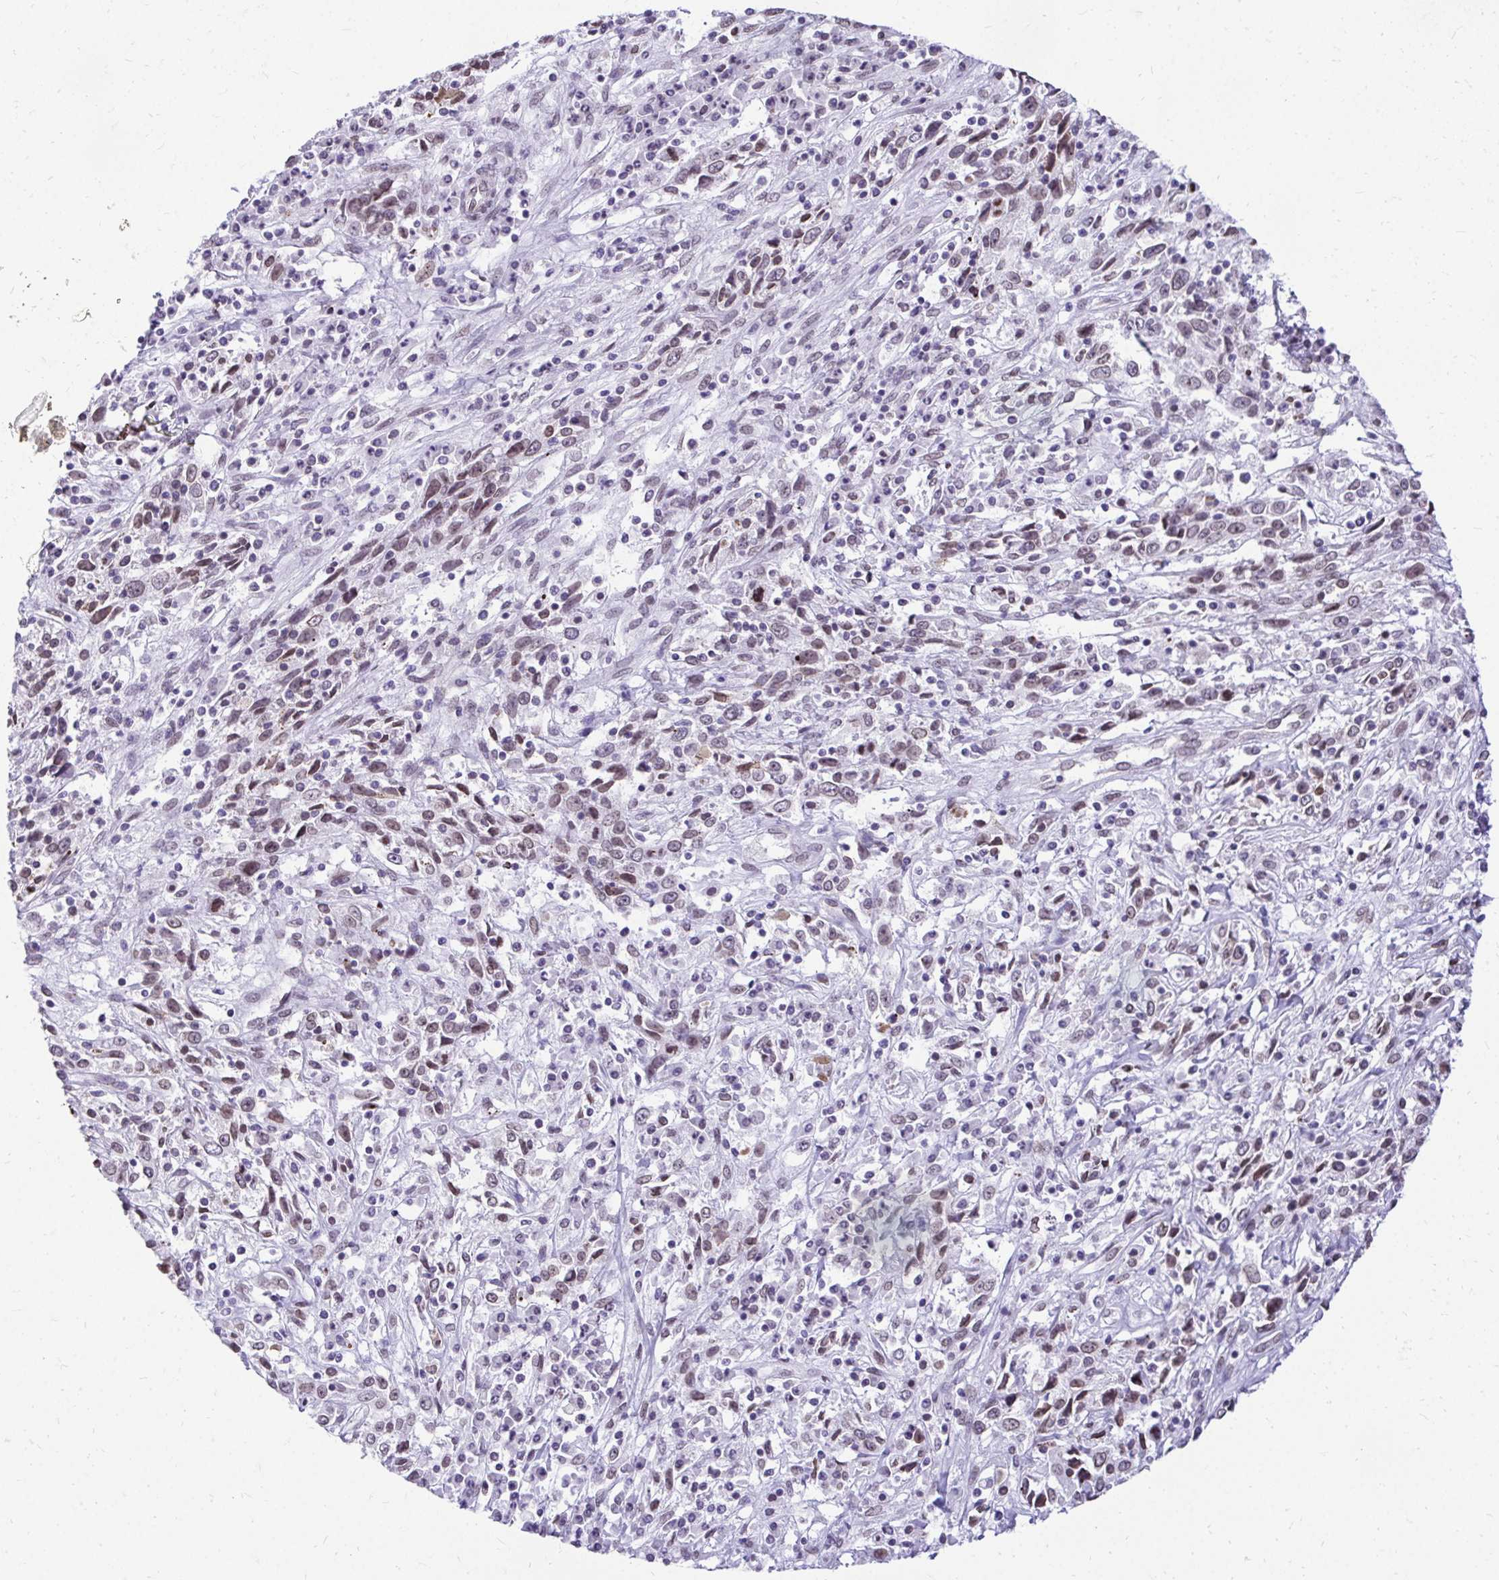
{"staining": {"intensity": "weak", "quantity": "25%-75%", "location": "cytoplasmic/membranous,nuclear"}, "tissue": "cervical cancer", "cell_type": "Tumor cells", "image_type": "cancer", "snomed": [{"axis": "morphology", "description": "Adenocarcinoma, NOS"}, {"axis": "topography", "description": "Cervix"}], "caption": "Cervical cancer stained with a protein marker displays weak staining in tumor cells.", "gene": "BANF1", "patient": {"sex": "female", "age": 40}}